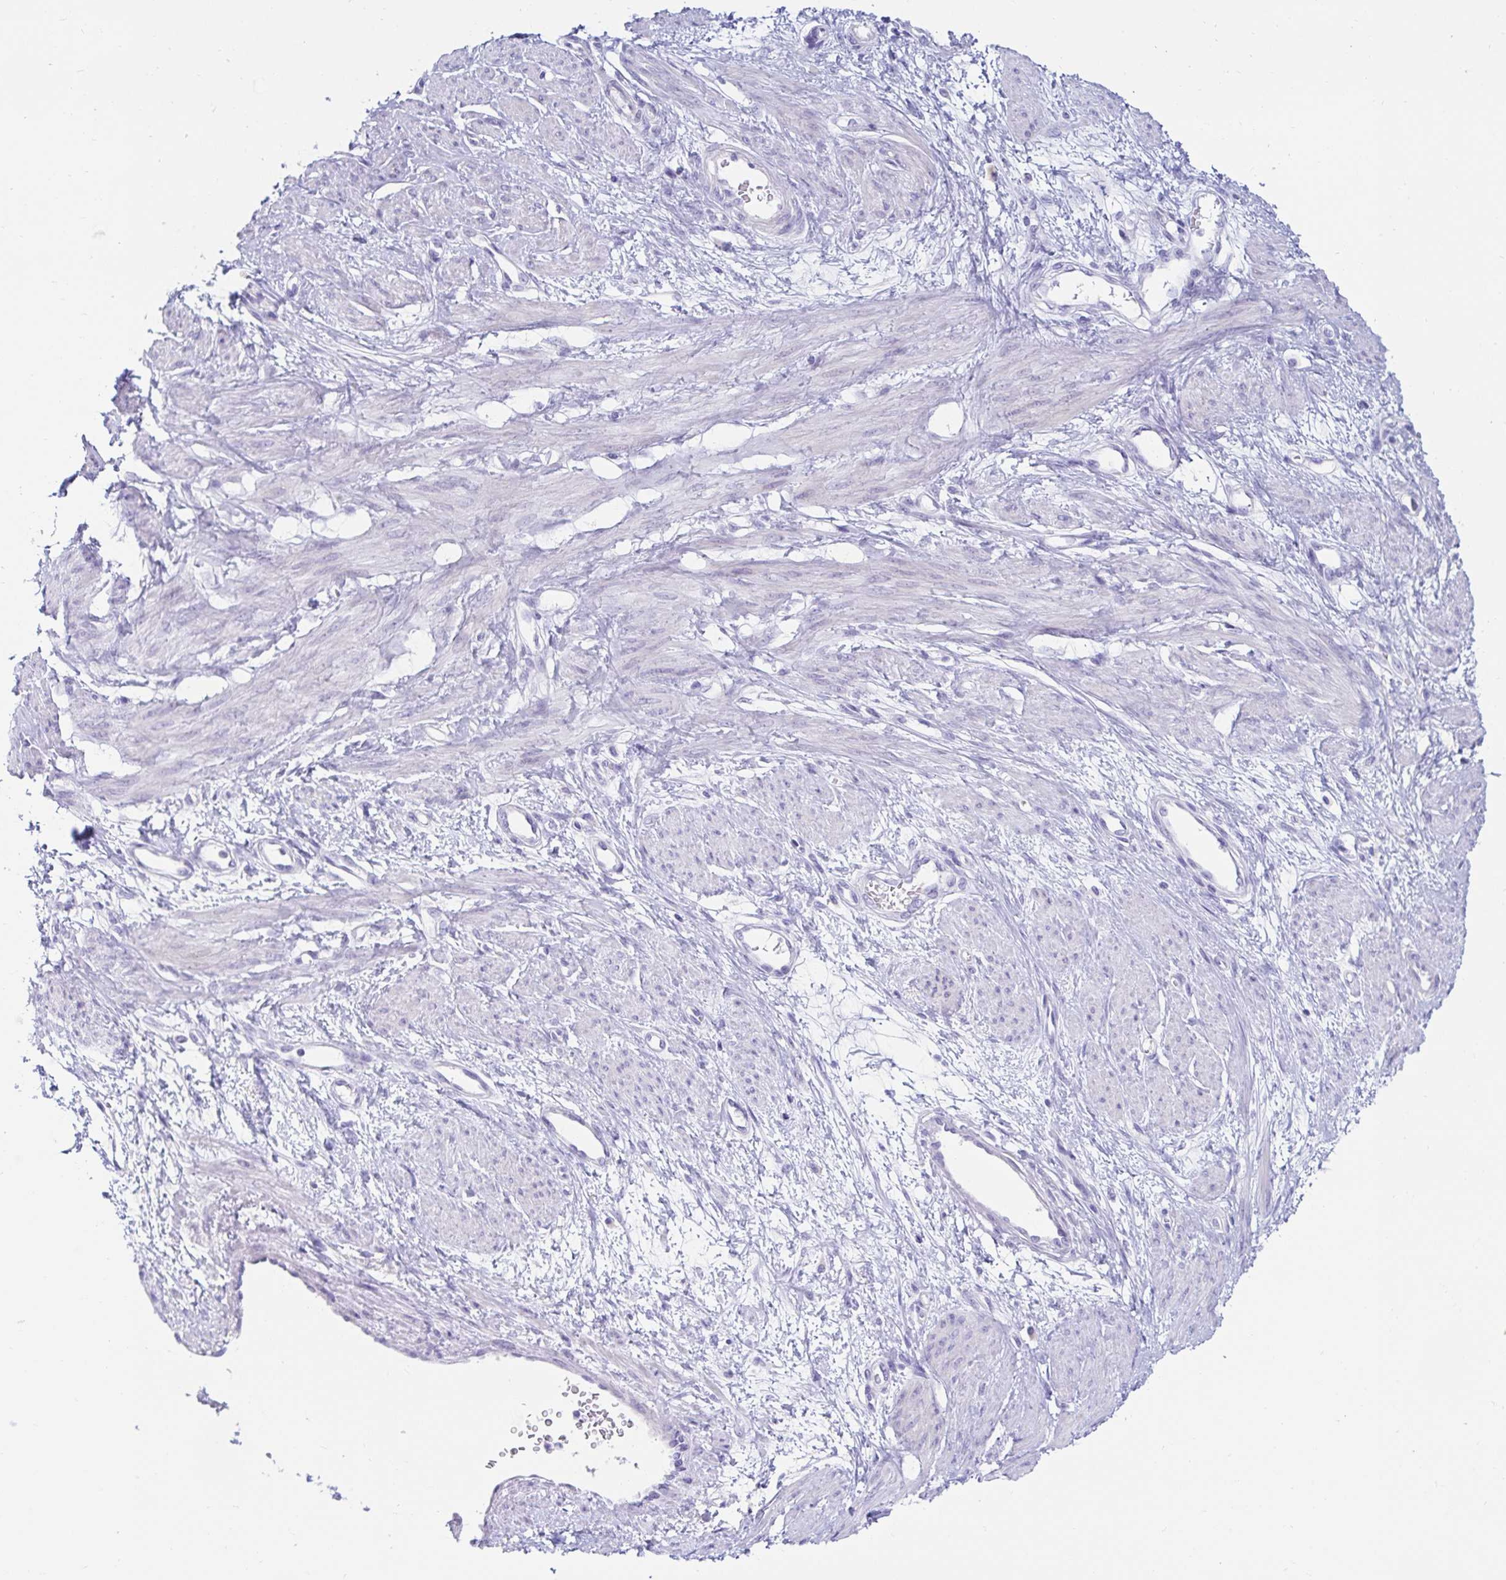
{"staining": {"intensity": "negative", "quantity": "none", "location": "none"}, "tissue": "smooth muscle", "cell_type": "Smooth muscle cells", "image_type": "normal", "snomed": [{"axis": "morphology", "description": "Normal tissue, NOS"}, {"axis": "topography", "description": "Smooth muscle"}, {"axis": "topography", "description": "Uterus"}], "caption": "A high-resolution photomicrograph shows immunohistochemistry (IHC) staining of benign smooth muscle, which exhibits no significant expression in smooth muscle cells.", "gene": "C4orf17", "patient": {"sex": "female", "age": 39}}